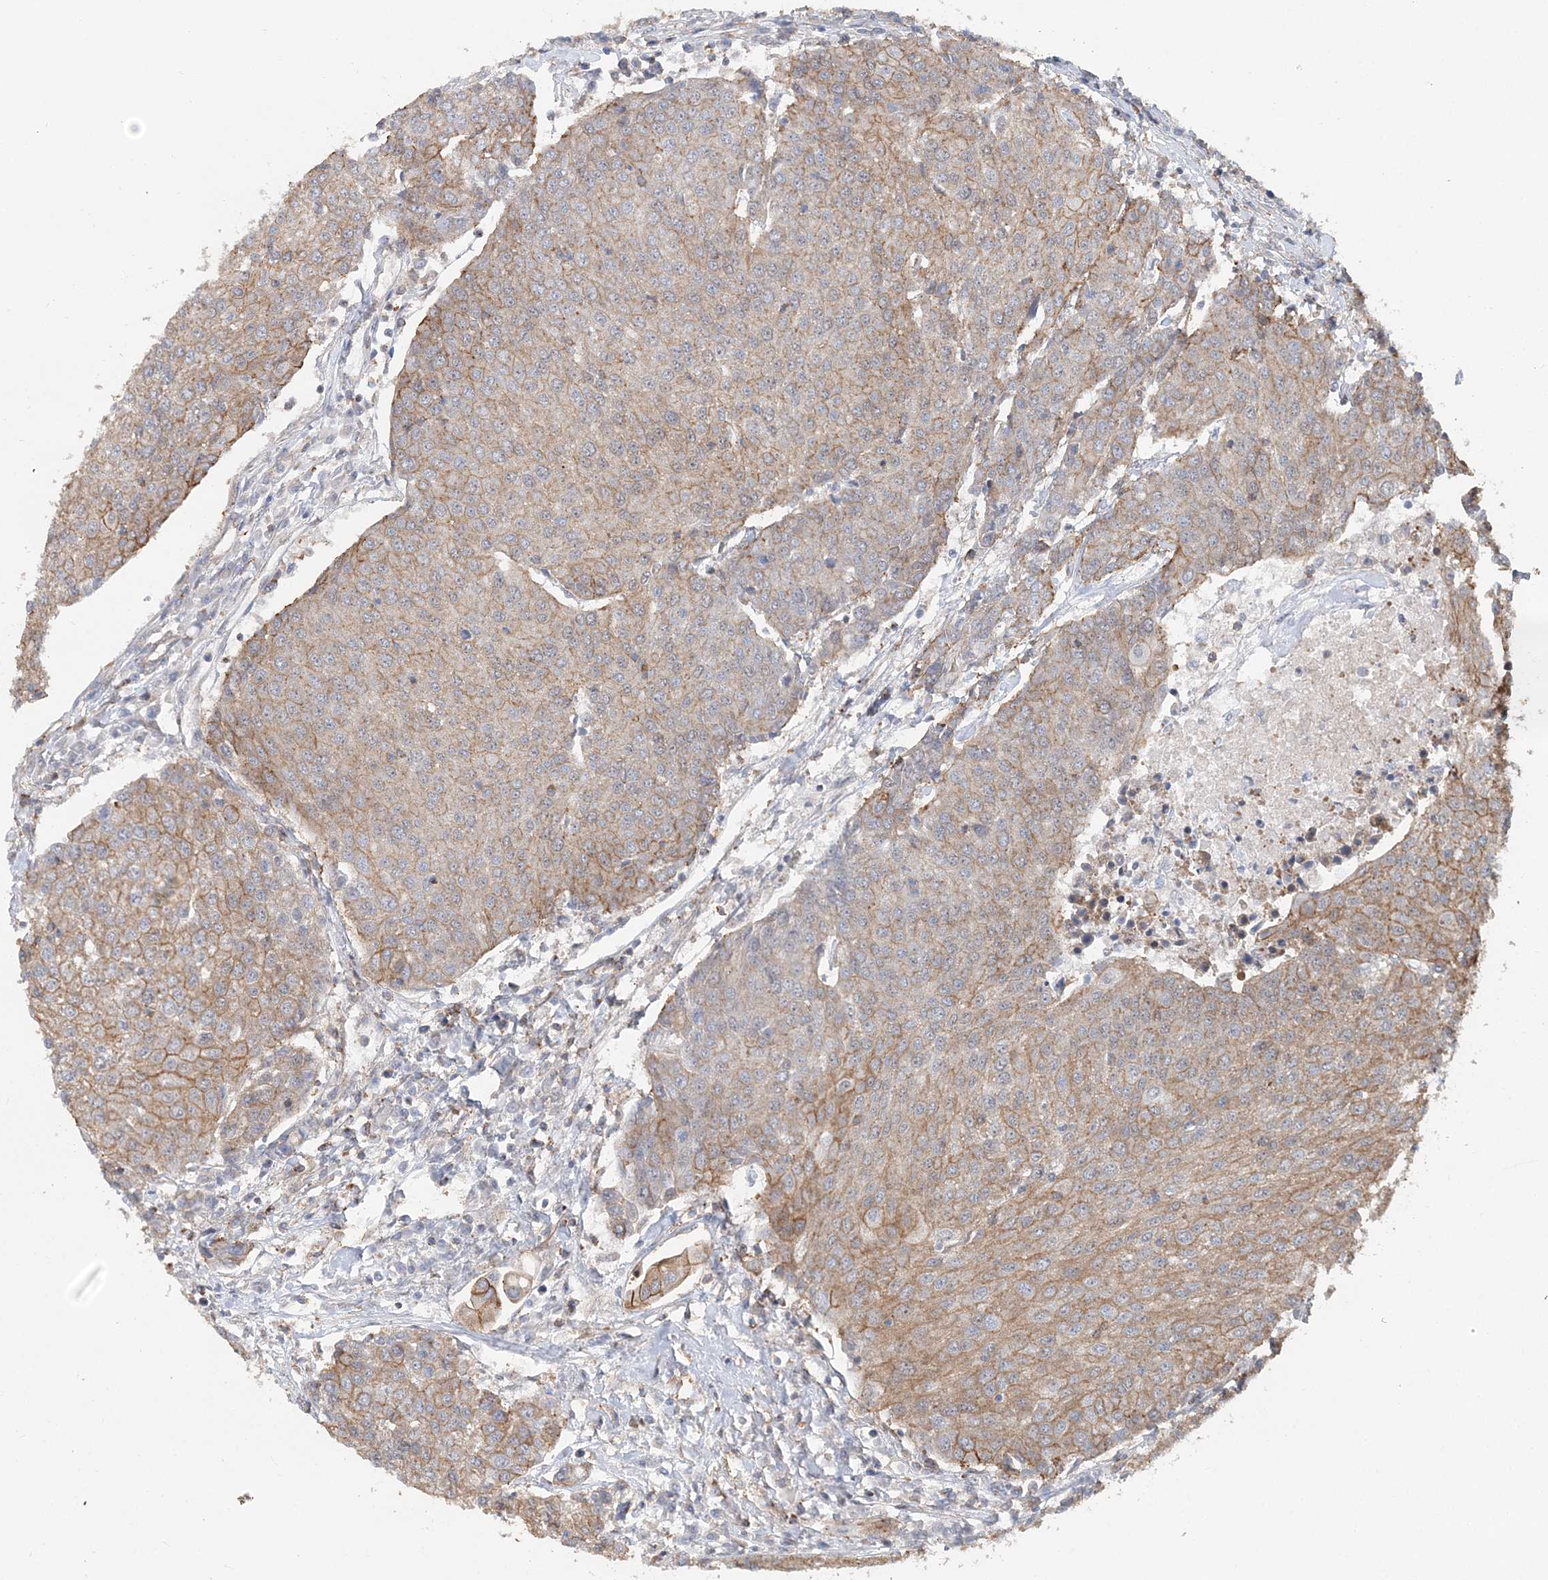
{"staining": {"intensity": "moderate", "quantity": "25%-75%", "location": "cytoplasmic/membranous"}, "tissue": "urothelial cancer", "cell_type": "Tumor cells", "image_type": "cancer", "snomed": [{"axis": "morphology", "description": "Urothelial carcinoma, High grade"}, {"axis": "topography", "description": "Urinary bladder"}], "caption": "A brown stain labels moderate cytoplasmic/membranous expression of a protein in urothelial cancer tumor cells.", "gene": "MAT2B", "patient": {"sex": "female", "age": 85}}